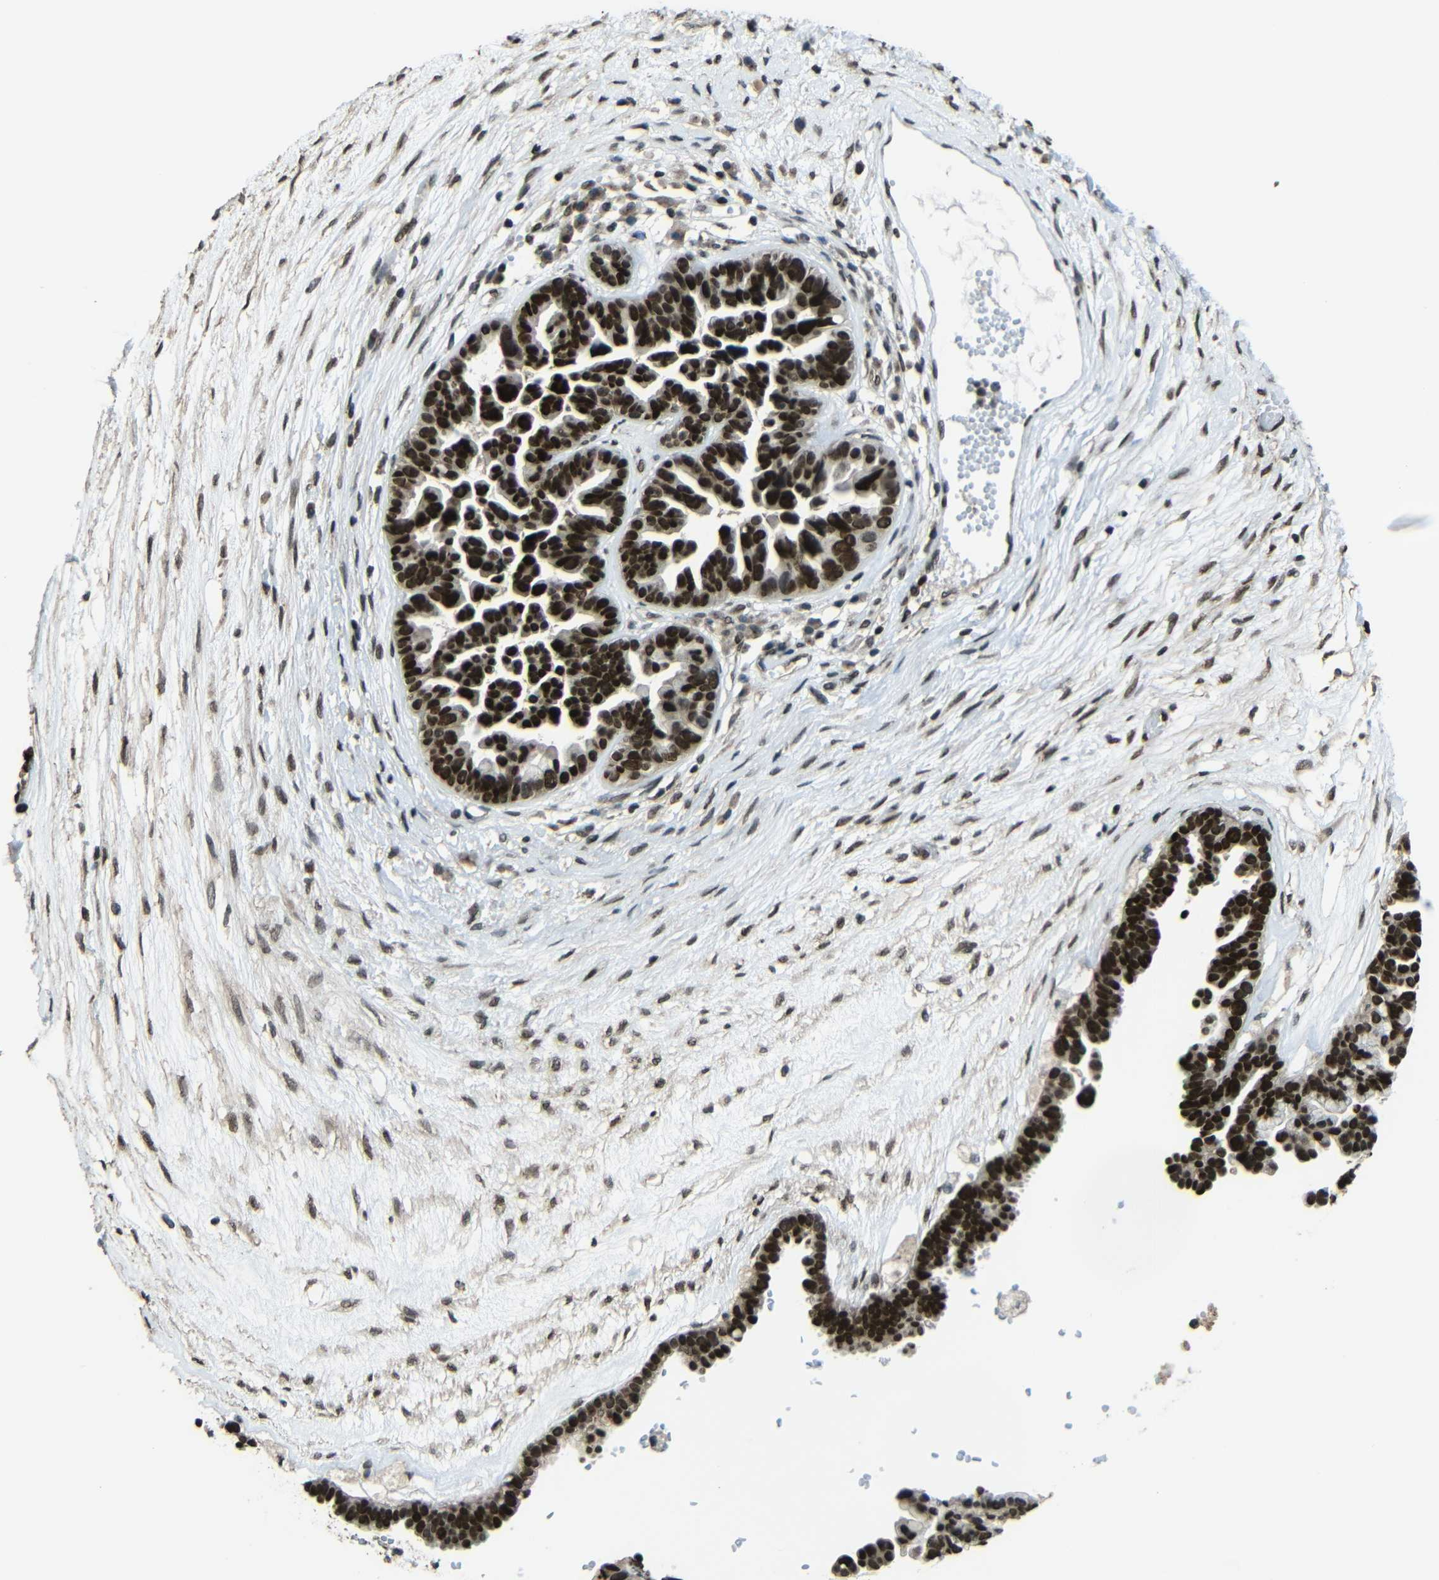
{"staining": {"intensity": "strong", "quantity": ">75%", "location": "nuclear"}, "tissue": "ovarian cancer", "cell_type": "Tumor cells", "image_type": "cancer", "snomed": [{"axis": "morphology", "description": "Cystadenocarcinoma, serous, NOS"}, {"axis": "topography", "description": "Ovary"}], "caption": "This is a histology image of immunohistochemistry staining of ovarian serous cystadenocarcinoma, which shows strong positivity in the nuclear of tumor cells.", "gene": "PSIP1", "patient": {"sex": "female", "age": 56}}